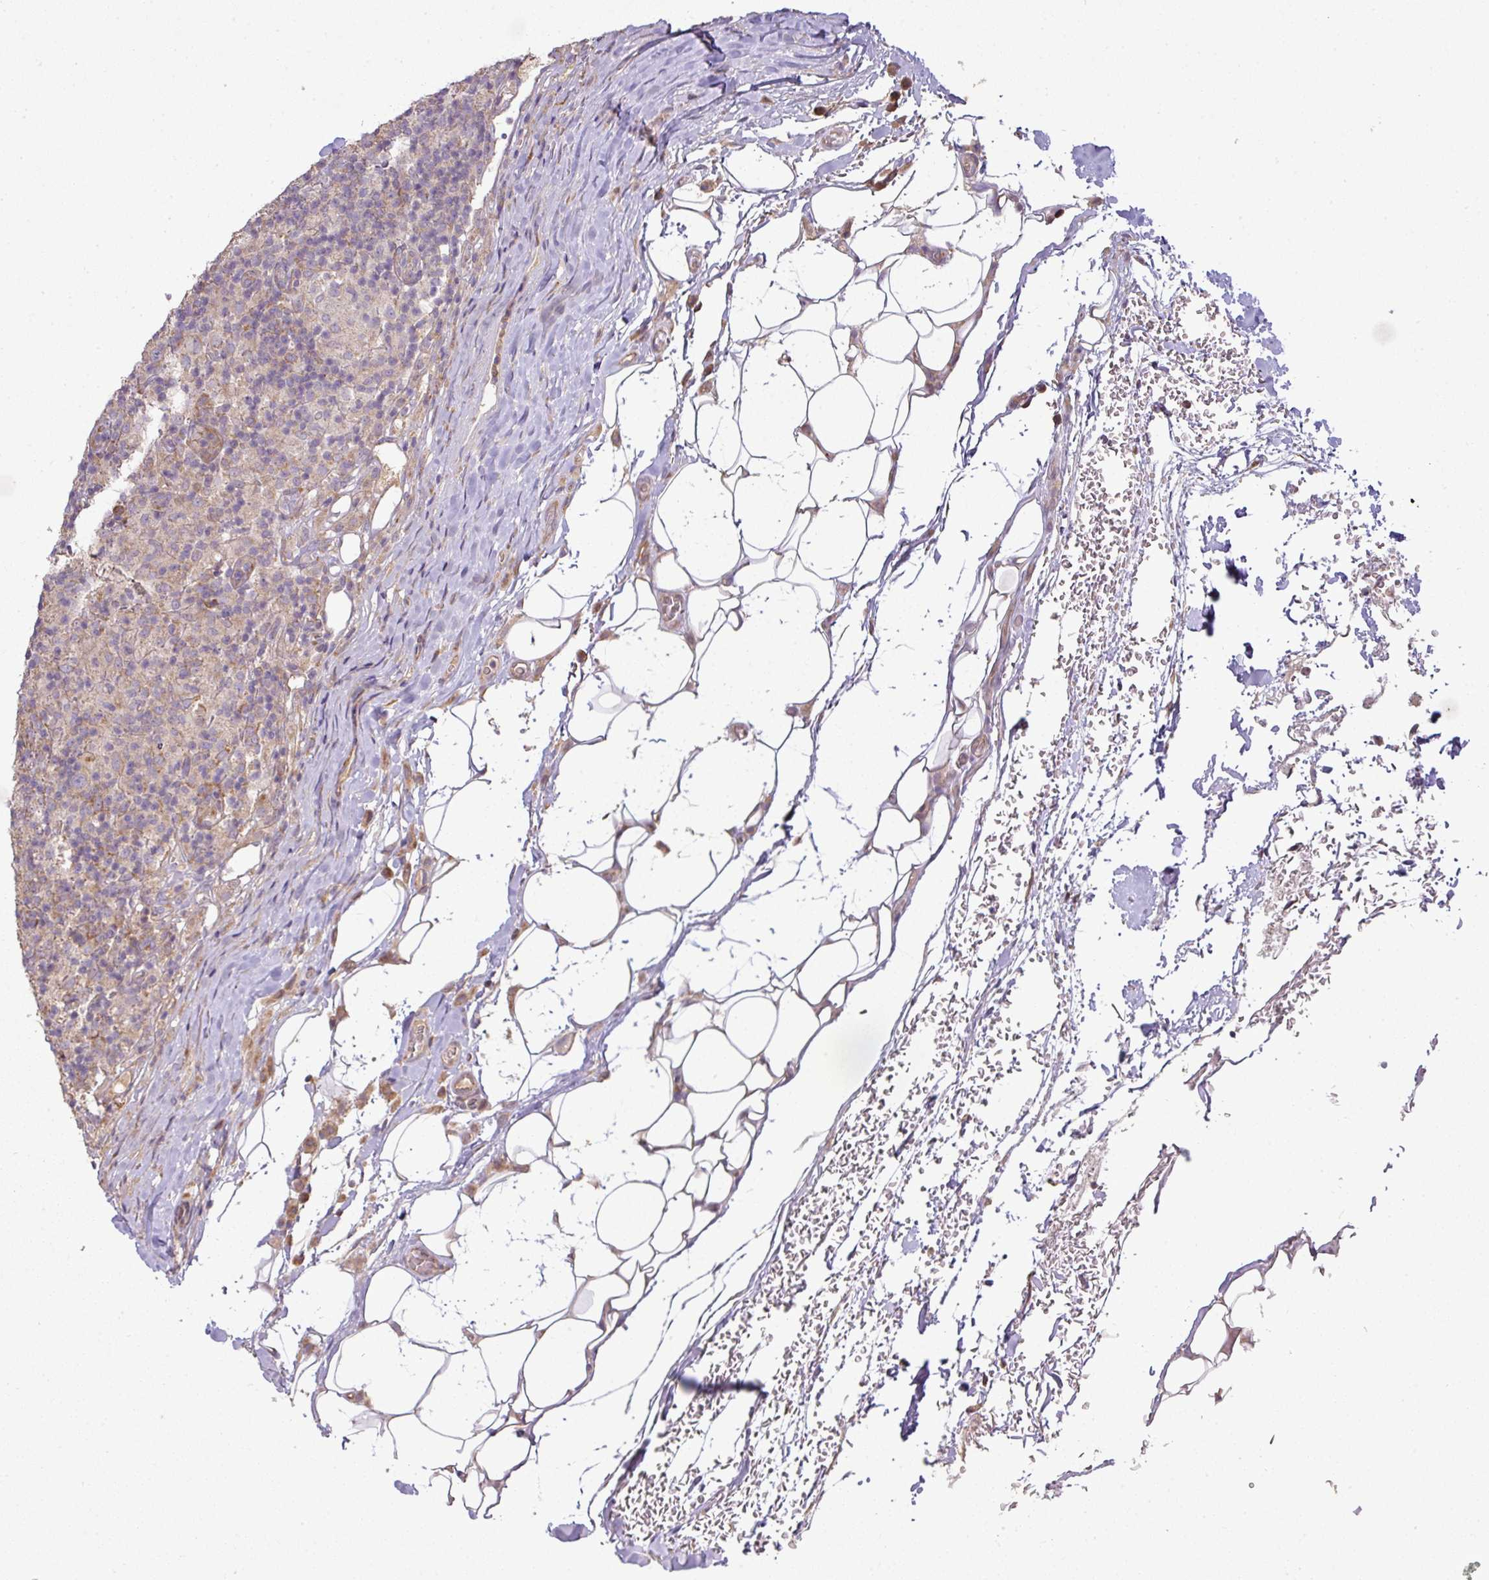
{"staining": {"intensity": "weak", "quantity": "25%-75%", "location": "cytoplasmic/membranous"}, "tissue": "lymphoma", "cell_type": "Tumor cells", "image_type": "cancer", "snomed": [{"axis": "morphology", "description": "Hodgkin's disease, NOS"}, {"axis": "topography", "description": "Lymph node"}], "caption": "DAB immunohistochemical staining of human lymphoma shows weak cytoplasmic/membranous protein expression in approximately 25%-75% of tumor cells.", "gene": "GALP", "patient": {"sex": "male", "age": 70}}